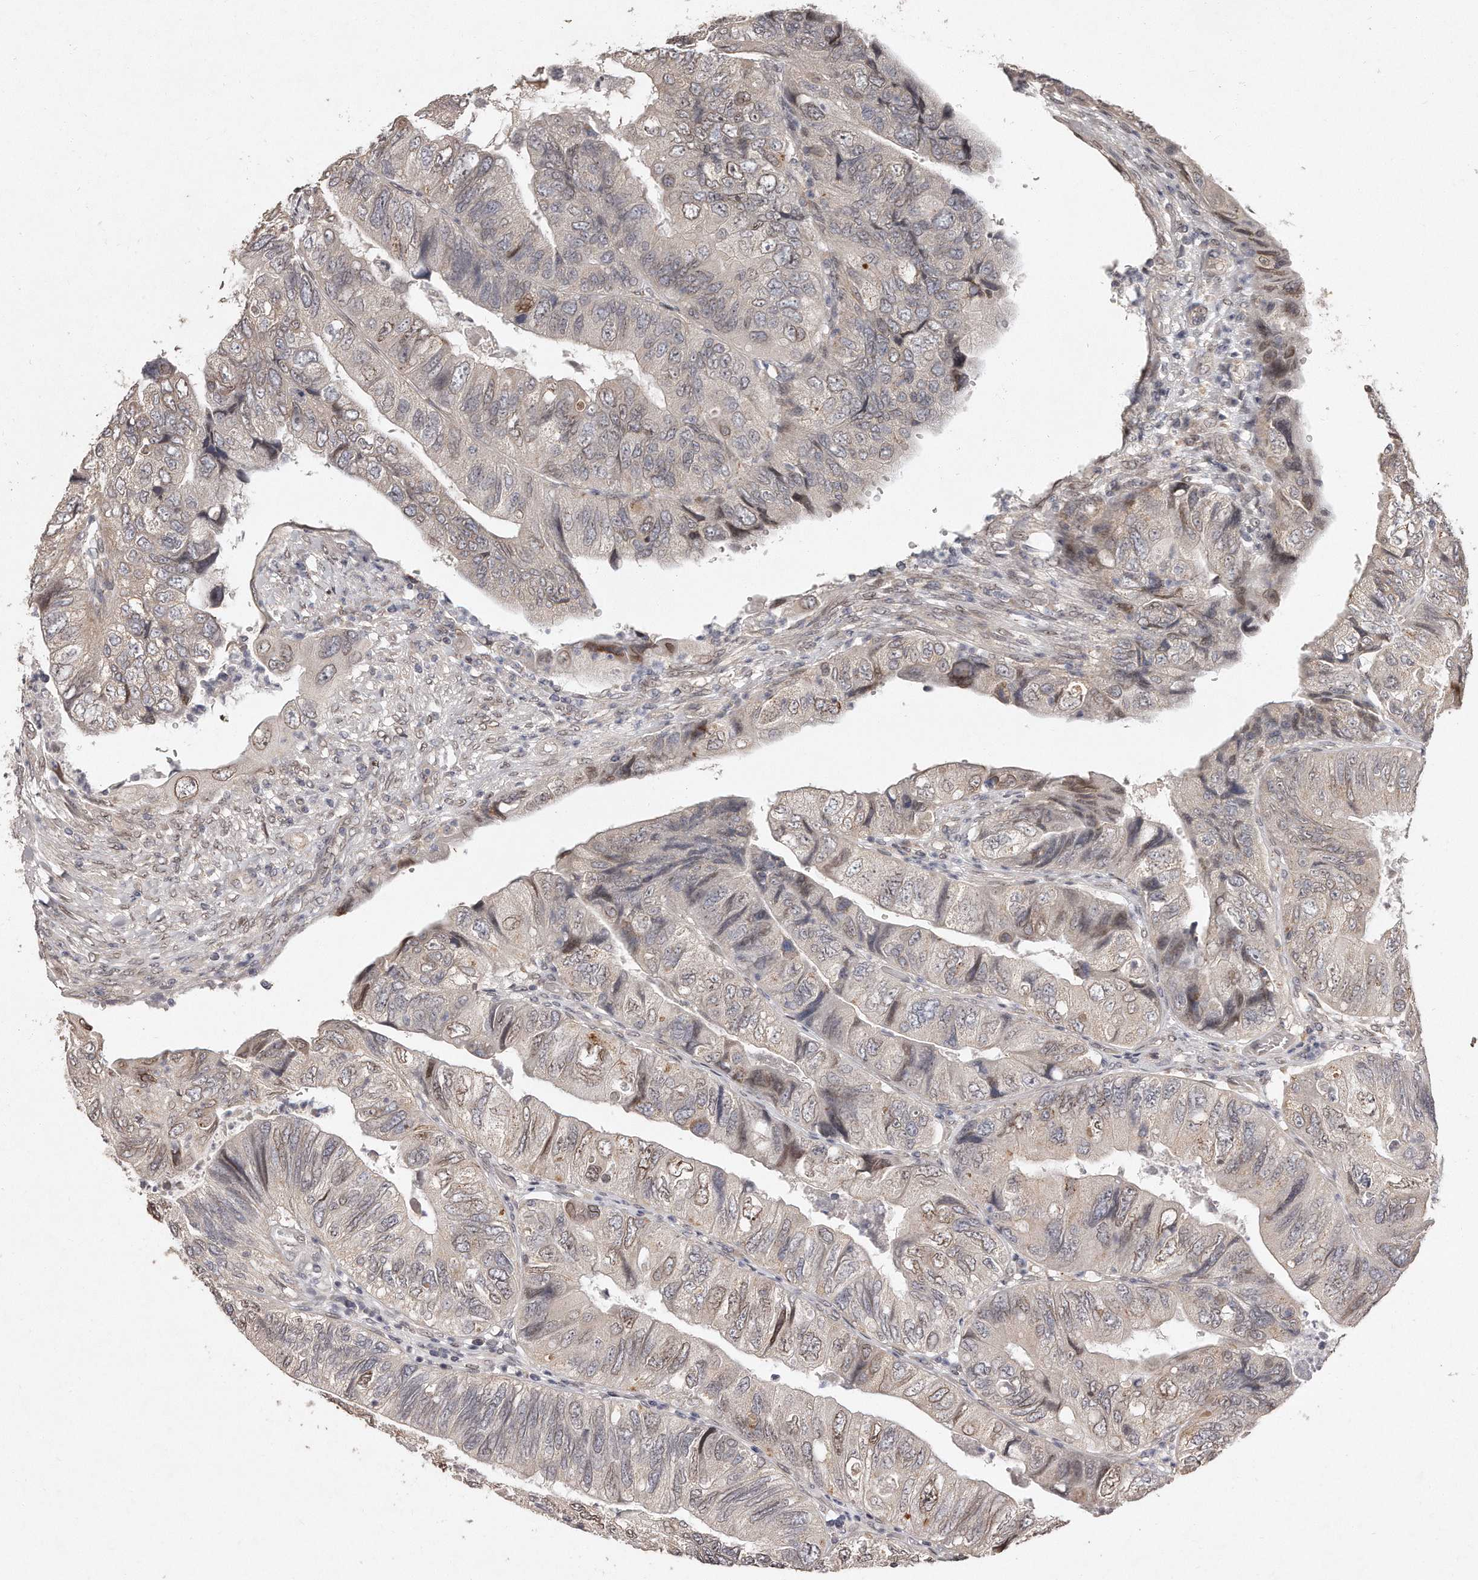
{"staining": {"intensity": "weak", "quantity": "<25%", "location": "nuclear"}, "tissue": "colorectal cancer", "cell_type": "Tumor cells", "image_type": "cancer", "snomed": [{"axis": "morphology", "description": "Adenocarcinoma, NOS"}, {"axis": "topography", "description": "Rectum"}], "caption": "Immunohistochemical staining of human colorectal cancer (adenocarcinoma) demonstrates no significant expression in tumor cells.", "gene": "HASPIN", "patient": {"sex": "male", "age": 63}}